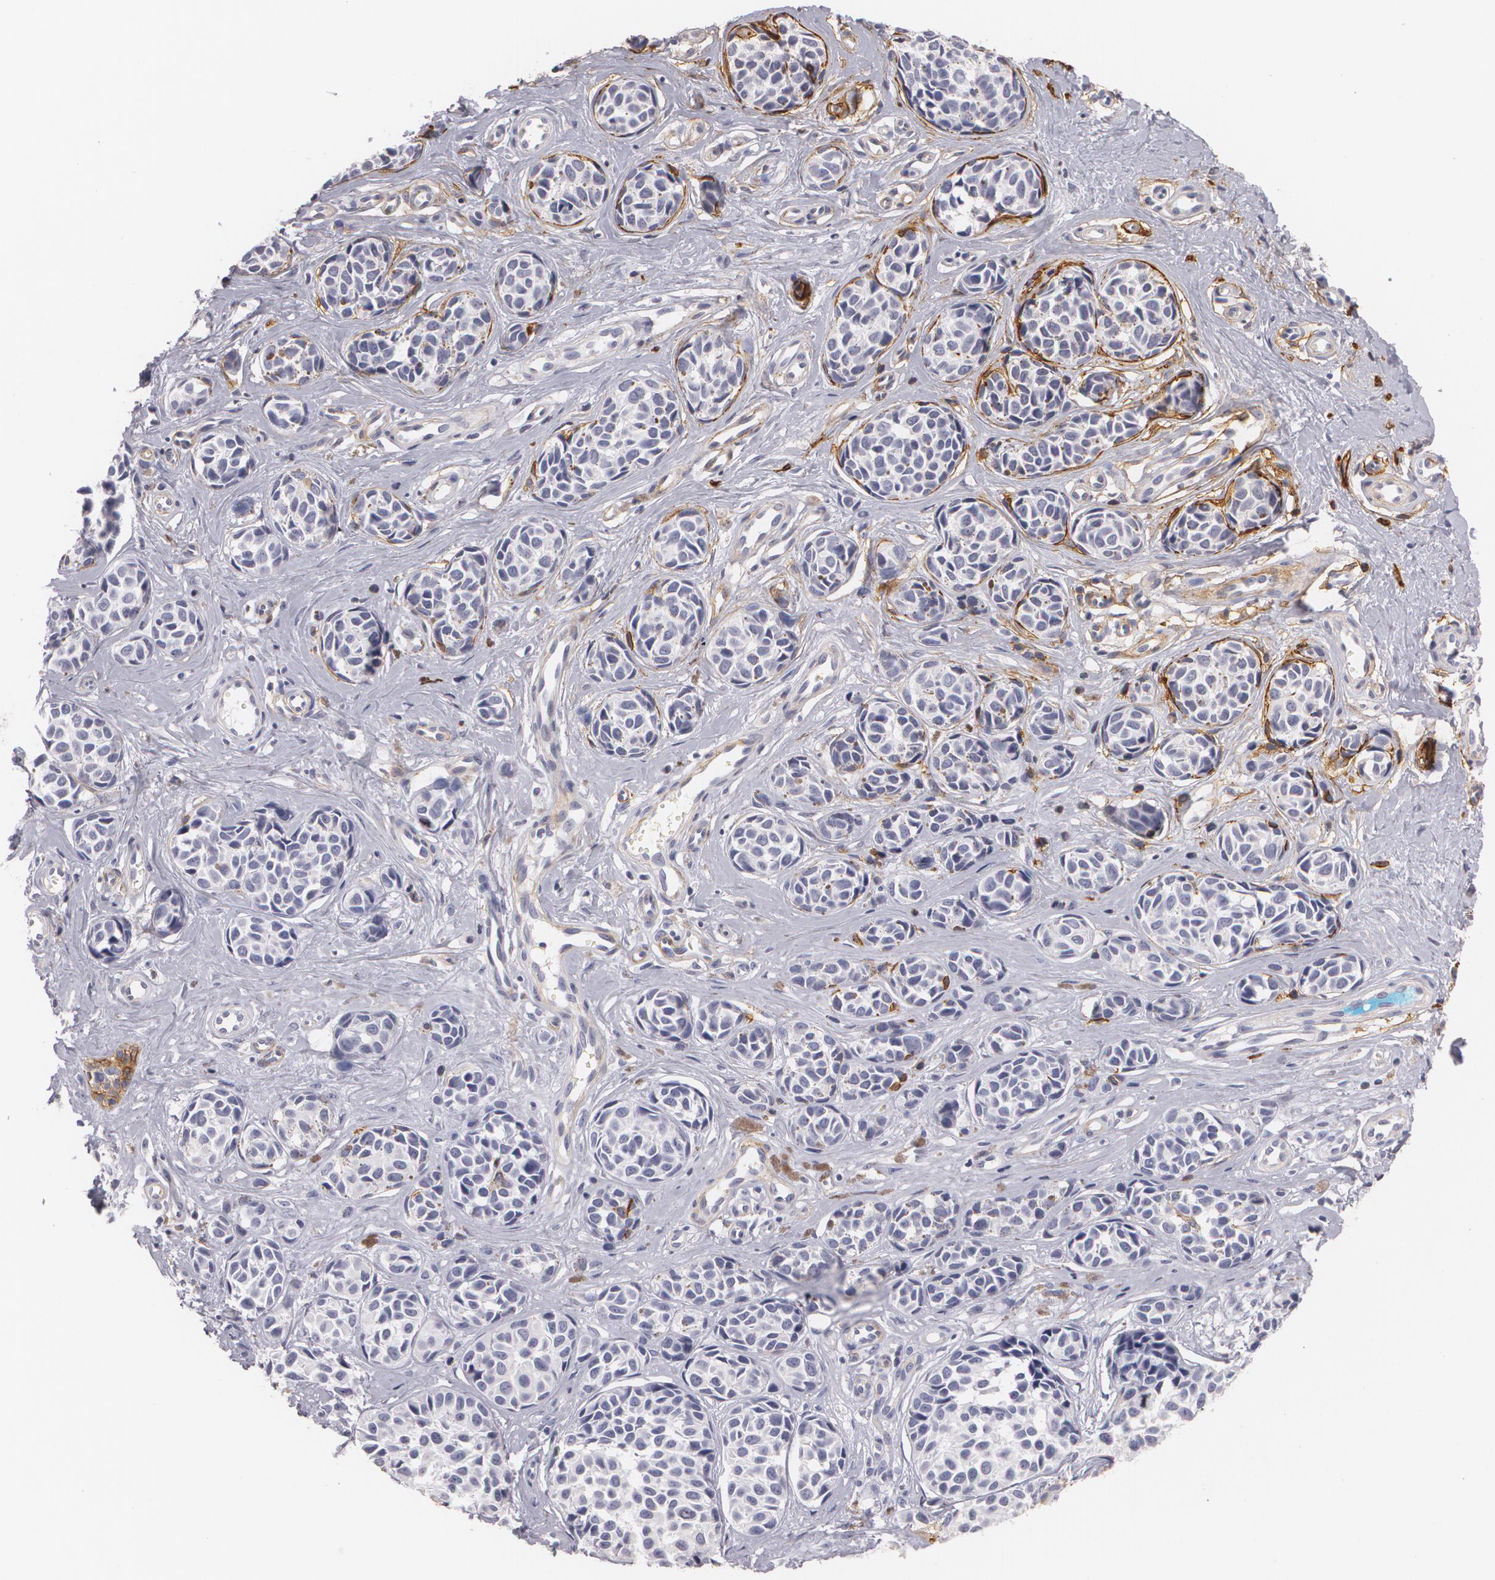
{"staining": {"intensity": "negative", "quantity": "none", "location": "none"}, "tissue": "melanoma", "cell_type": "Tumor cells", "image_type": "cancer", "snomed": [{"axis": "morphology", "description": "Malignant melanoma, NOS"}, {"axis": "topography", "description": "Skin"}], "caption": "Immunohistochemical staining of malignant melanoma demonstrates no significant expression in tumor cells.", "gene": "NGFR", "patient": {"sex": "male", "age": 79}}